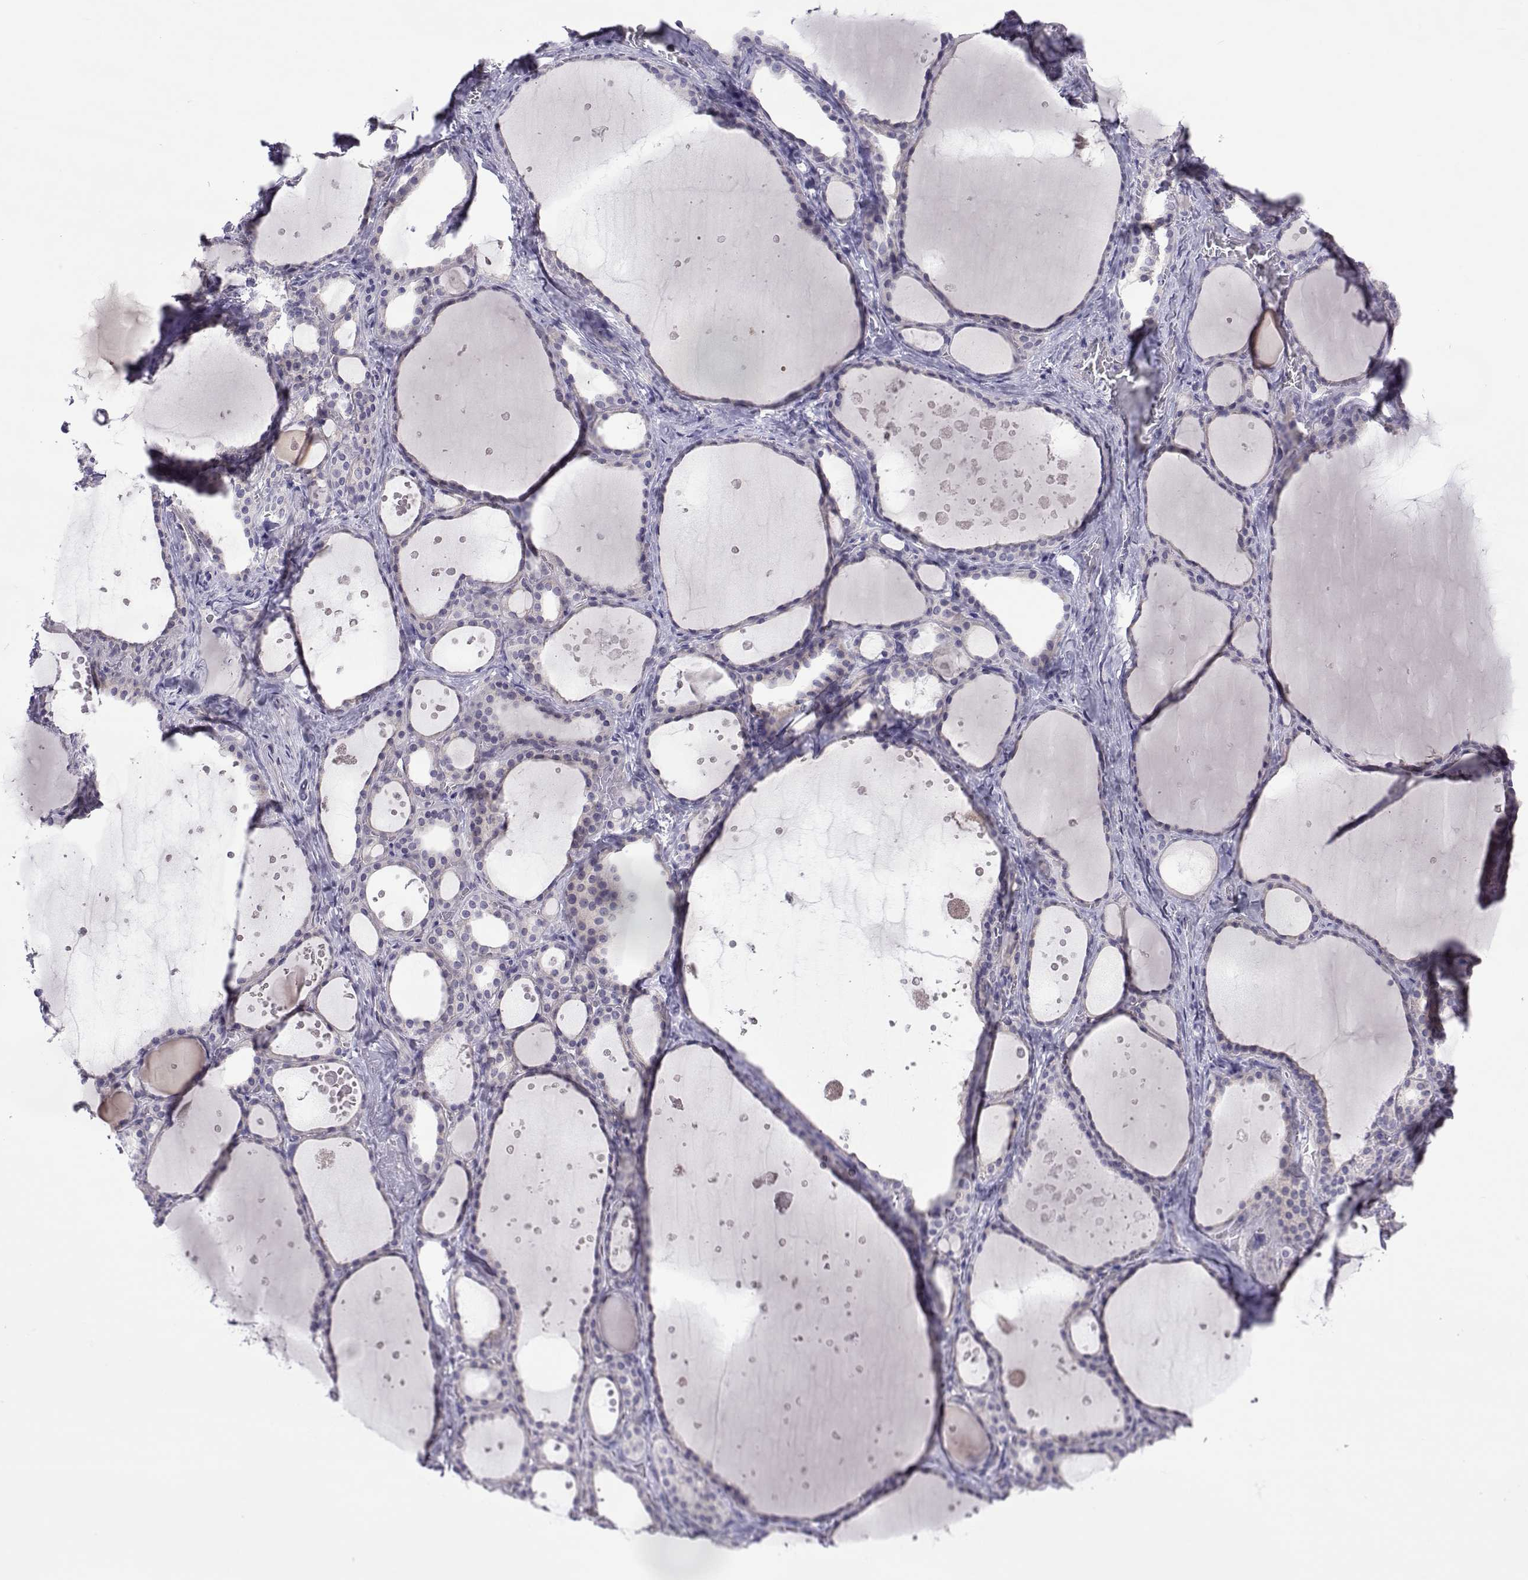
{"staining": {"intensity": "negative", "quantity": "none", "location": "none"}, "tissue": "thyroid gland", "cell_type": "Glandular cells", "image_type": "normal", "snomed": [{"axis": "morphology", "description": "Normal tissue, NOS"}, {"axis": "topography", "description": "Thyroid gland"}], "caption": "High power microscopy histopathology image of an immunohistochemistry (IHC) histopathology image of benign thyroid gland, revealing no significant staining in glandular cells. (Stains: DAB immunohistochemistry (IHC) with hematoxylin counter stain, Microscopy: brightfield microscopy at high magnification).", "gene": "COL22A1", "patient": {"sex": "male", "age": 63}}